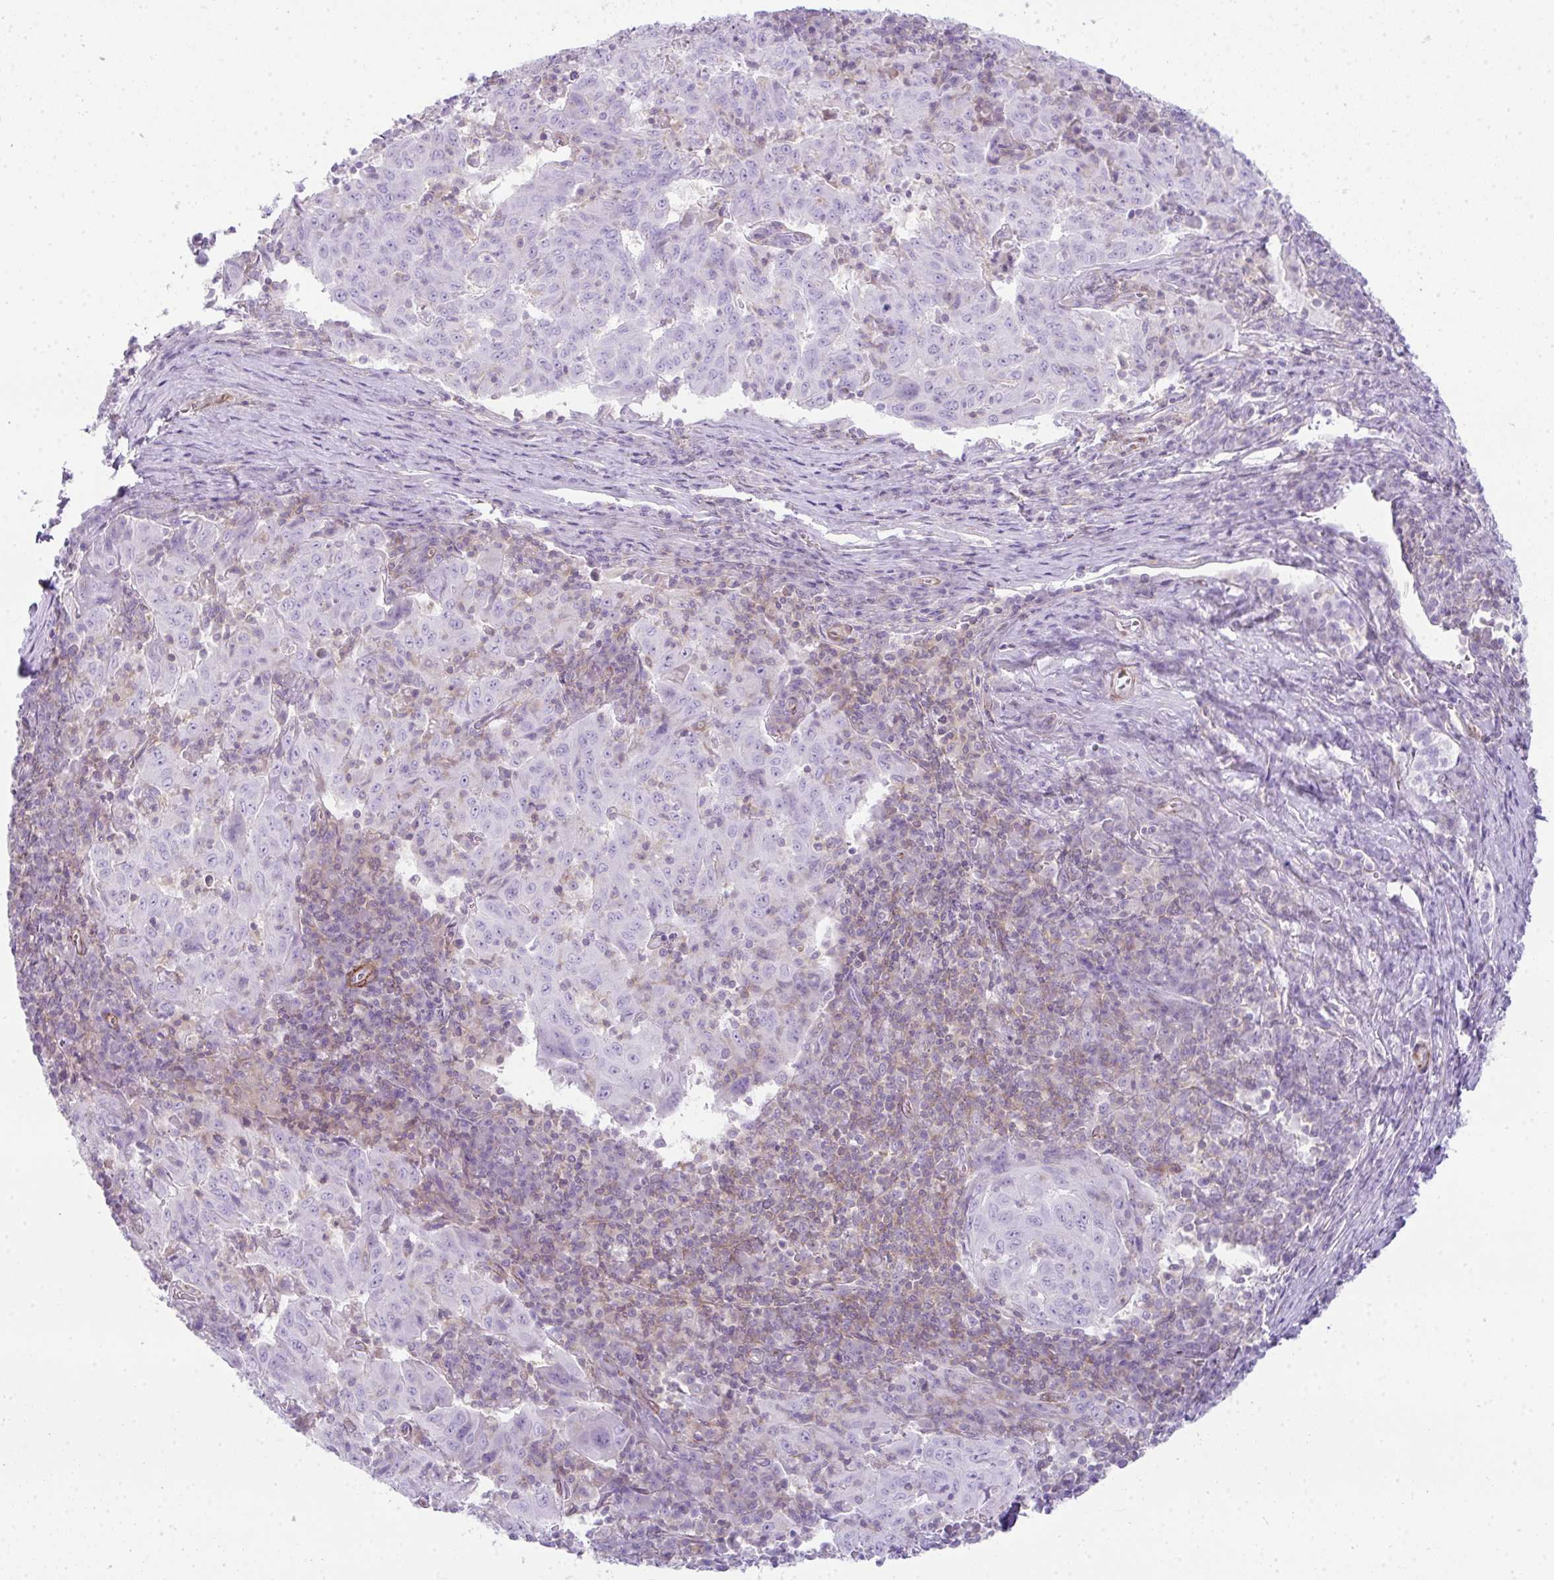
{"staining": {"intensity": "negative", "quantity": "none", "location": "none"}, "tissue": "pancreatic cancer", "cell_type": "Tumor cells", "image_type": "cancer", "snomed": [{"axis": "morphology", "description": "Adenocarcinoma, NOS"}, {"axis": "topography", "description": "Pancreas"}], "caption": "An IHC photomicrograph of adenocarcinoma (pancreatic) is shown. There is no staining in tumor cells of adenocarcinoma (pancreatic).", "gene": "CDRT15", "patient": {"sex": "male", "age": 63}}